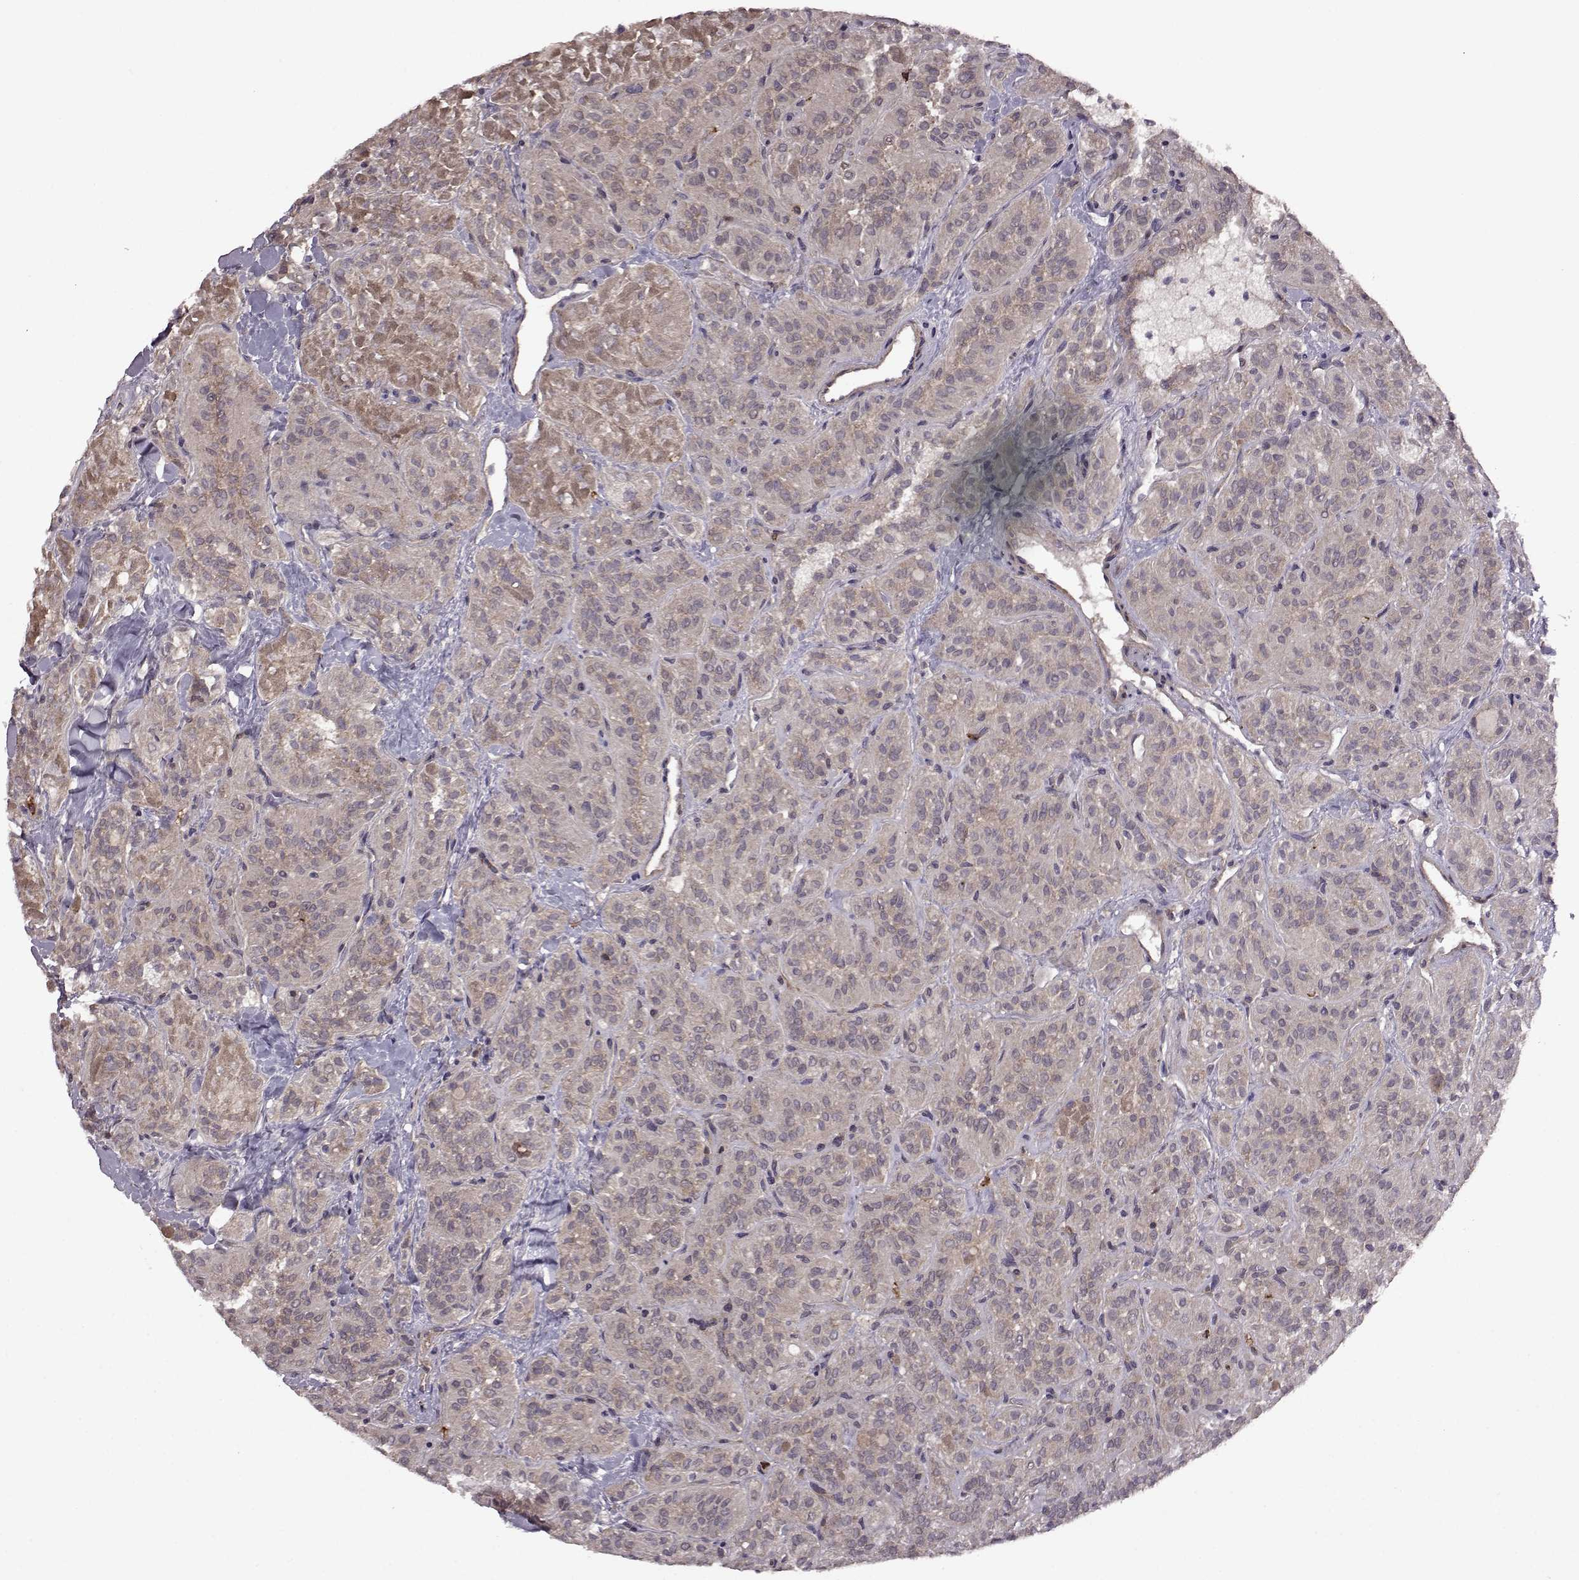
{"staining": {"intensity": "moderate", "quantity": "25%-75%", "location": "cytoplasmic/membranous"}, "tissue": "thyroid cancer", "cell_type": "Tumor cells", "image_type": "cancer", "snomed": [{"axis": "morphology", "description": "Papillary adenocarcinoma, NOS"}, {"axis": "topography", "description": "Thyroid gland"}], "caption": "Approximately 25%-75% of tumor cells in thyroid papillary adenocarcinoma demonstrate moderate cytoplasmic/membranous protein expression as visualized by brown immunohistochemical staining.", "gene": "TRMU", "patient": {"sex": "female", "age": 45}}